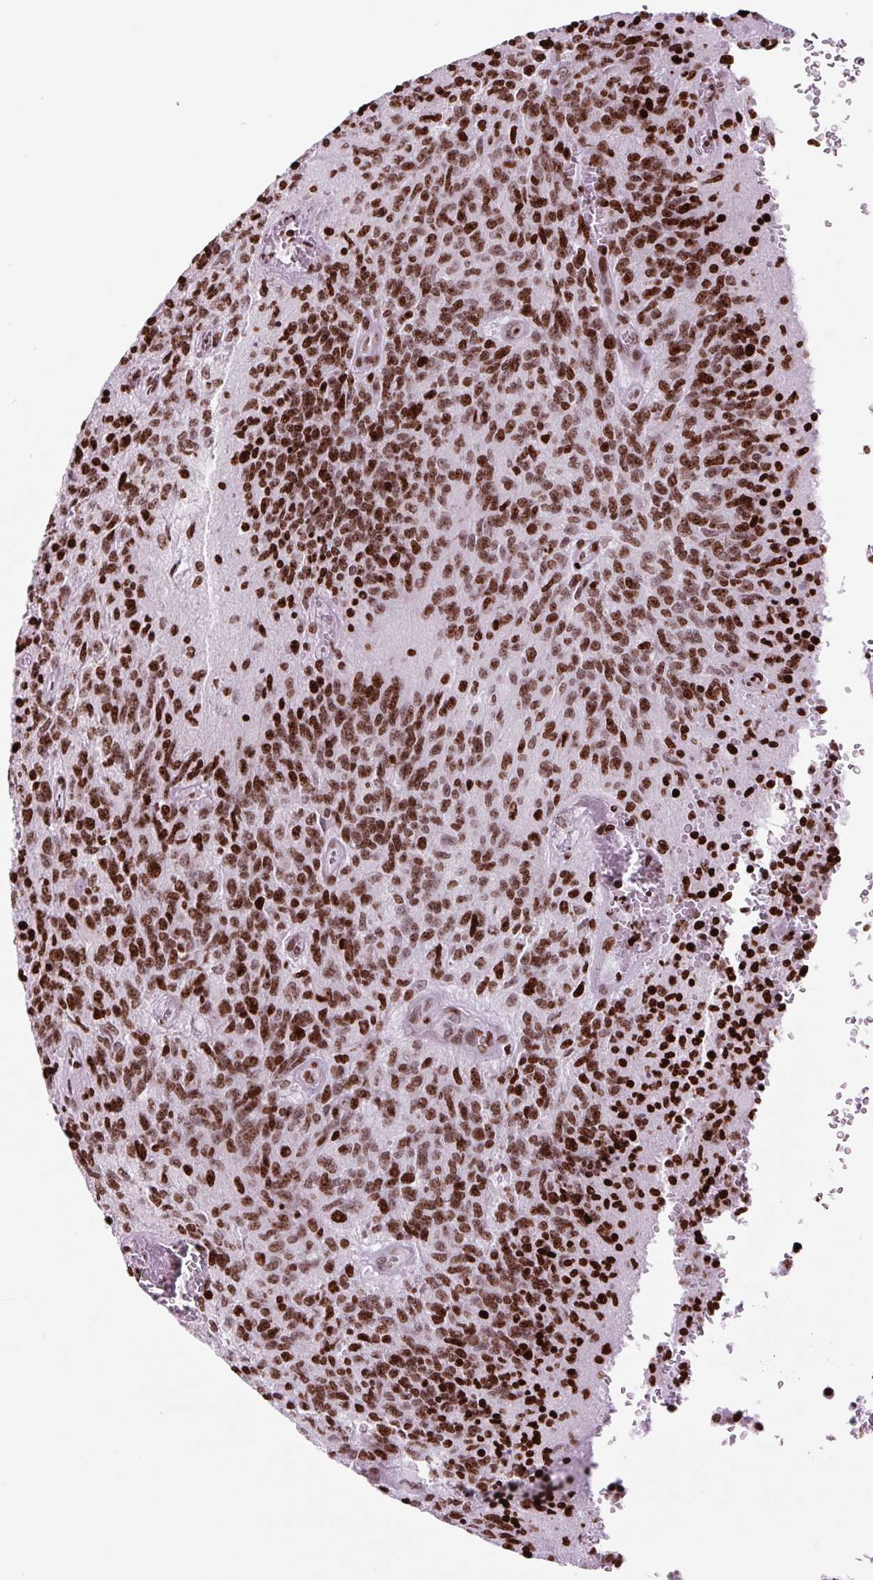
{"staining": {"intensity": "strong", "quantity": ">75%", "location": "nuclear"}, "tissue": "glioma", "cell_type": "Tumor cells", "image_type": "cancer", "snomed": [{"axis": "morphology", "description": "Glioma, malignant, High grade"}, {"axis": "topography", "description": "Brain"}], "caption": "Malignant glioma (high-grade) stained with a protein marker reveals strong staining in tumor cells.", "gene": "H1-3", "patient": {"sex": "male", "age": 36}}